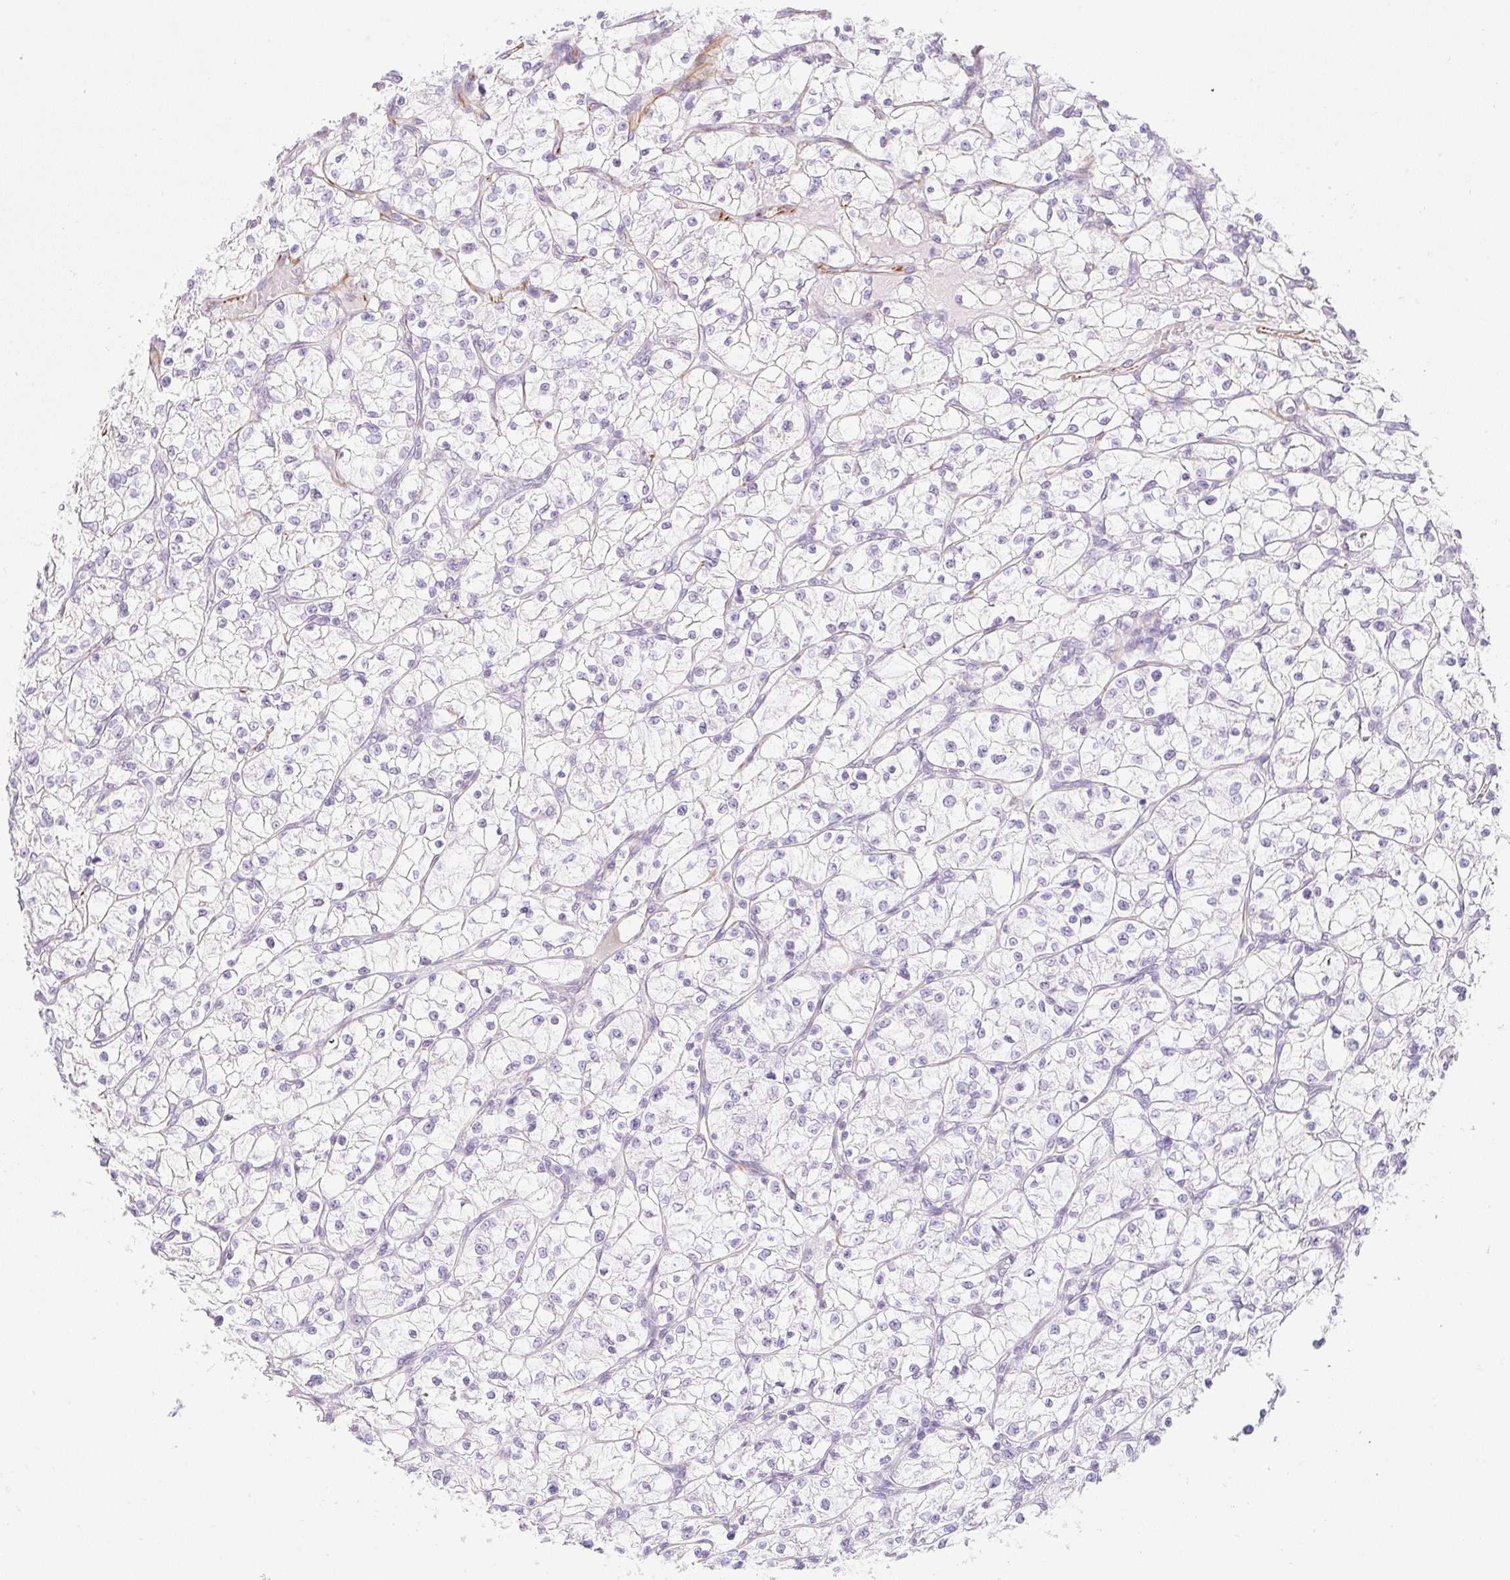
{"staining": {"intensity": "negative", "quantity": "none", "location": "none"}, "tissue": "renal cancer", "cell_type": "Tumor cells", "image_type": "cancer", "snomed": [{"axis": "morphology", "description": "Adenocarcinoma, NOS"}, {"axis": "topography", "description": "Kidney"}], "caption": "An immunohistochemistry histopathology image of renal cancer is shown. There is no staining in tumor cells of renal cancer.", "gene": "ZNF689", "patient": {"sex": "female", "age": 64}}